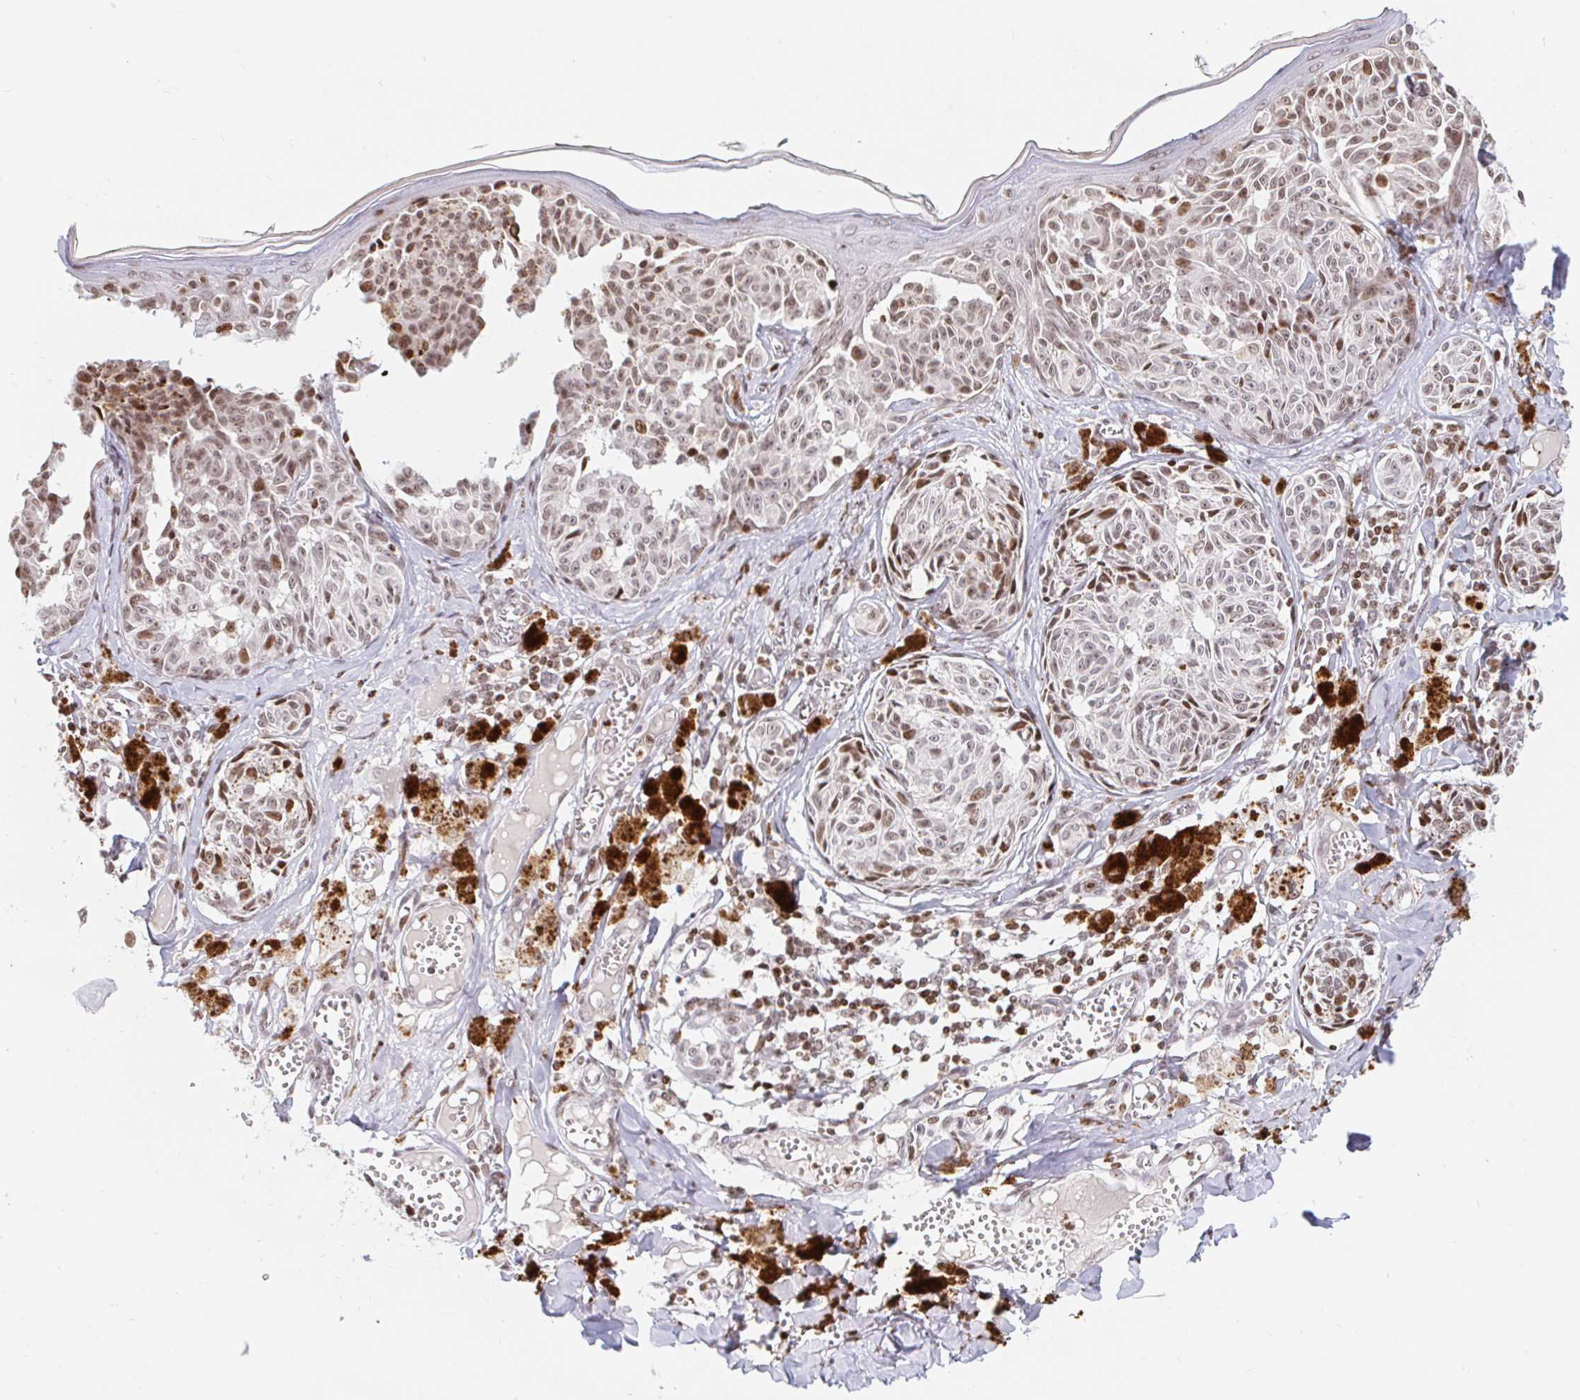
{"staining": {"intensity": "weak", "quantity": ">75%", "location": "nuclear"}, "tissue": "melanoma", "cell_type": "Tumor cells", "image_type": "cancer", "snomed": [{"axis": "morphology", "description": "Malignant melanoma, NOS"}, {"axis": "topography", "description": "Skin"}], "caption": "A brown stain shows weak nuclear positivity of a protein in human melanoma tumor cells.", "gene": "HOXC10", "patient": {"sex": "female", "age": 43}}